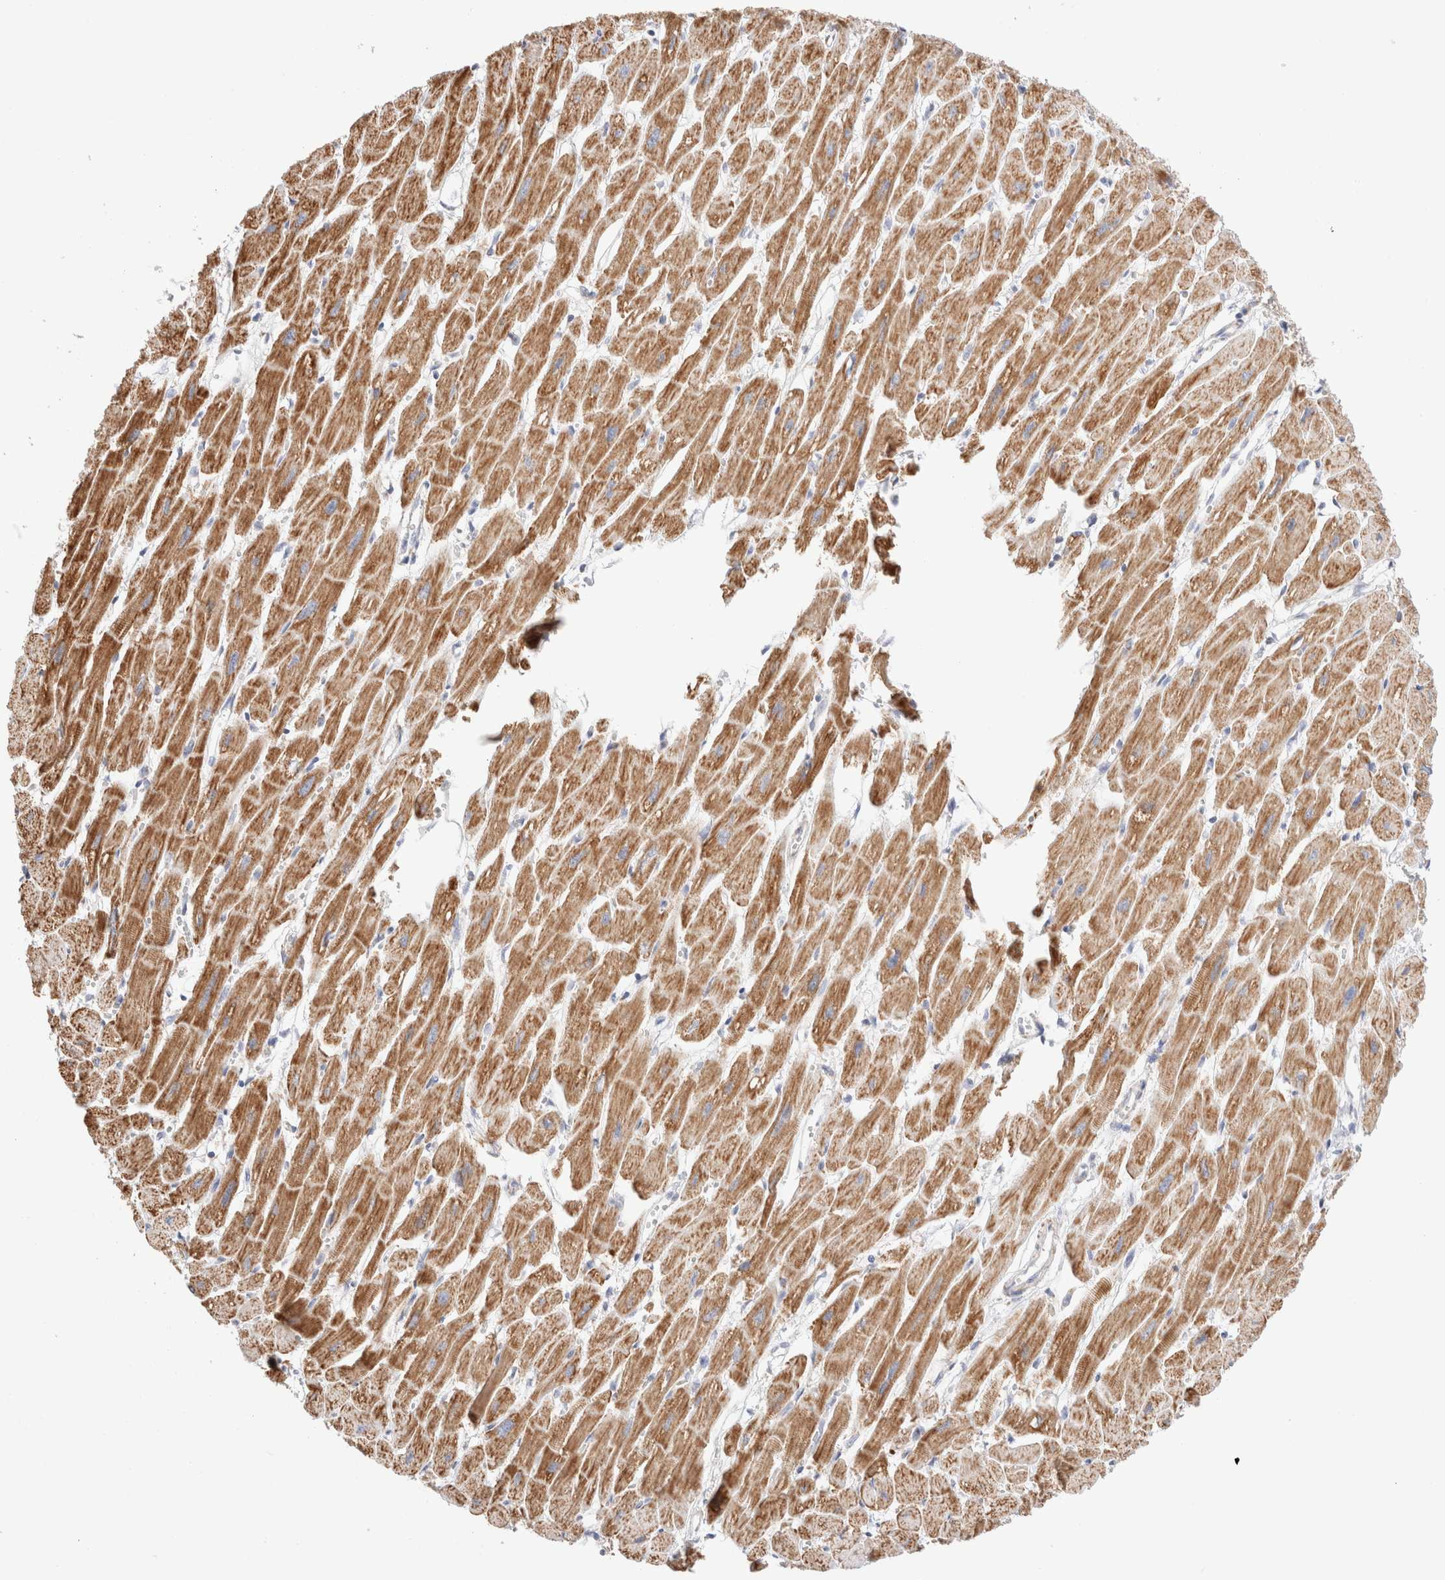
{"staining": {"intensity": "moderate", "quantity": ">75%", "location": "cytoplasmic/membranous"}, "tissue": "heart muscle", "cell_type": "Cardiomyocytes", "image_type": "normal", "snomed": [{"axis": "morphology", "description": "Normal tissue, NOS"}, {"axis": "topography", "description": "Heart"}], "caption": "IHC histopathology image of unremarkable heart muscle: heart muscle stained using IHC displays medium levels of moderate protein expression localized specifically in the cytoplasmic/membranous of cardiomyocytes, appearing as a cytoplasmic/membranous brown color.", "gene": "ATP6V1C1", "patient": {"sex": "female", "age": 54}}